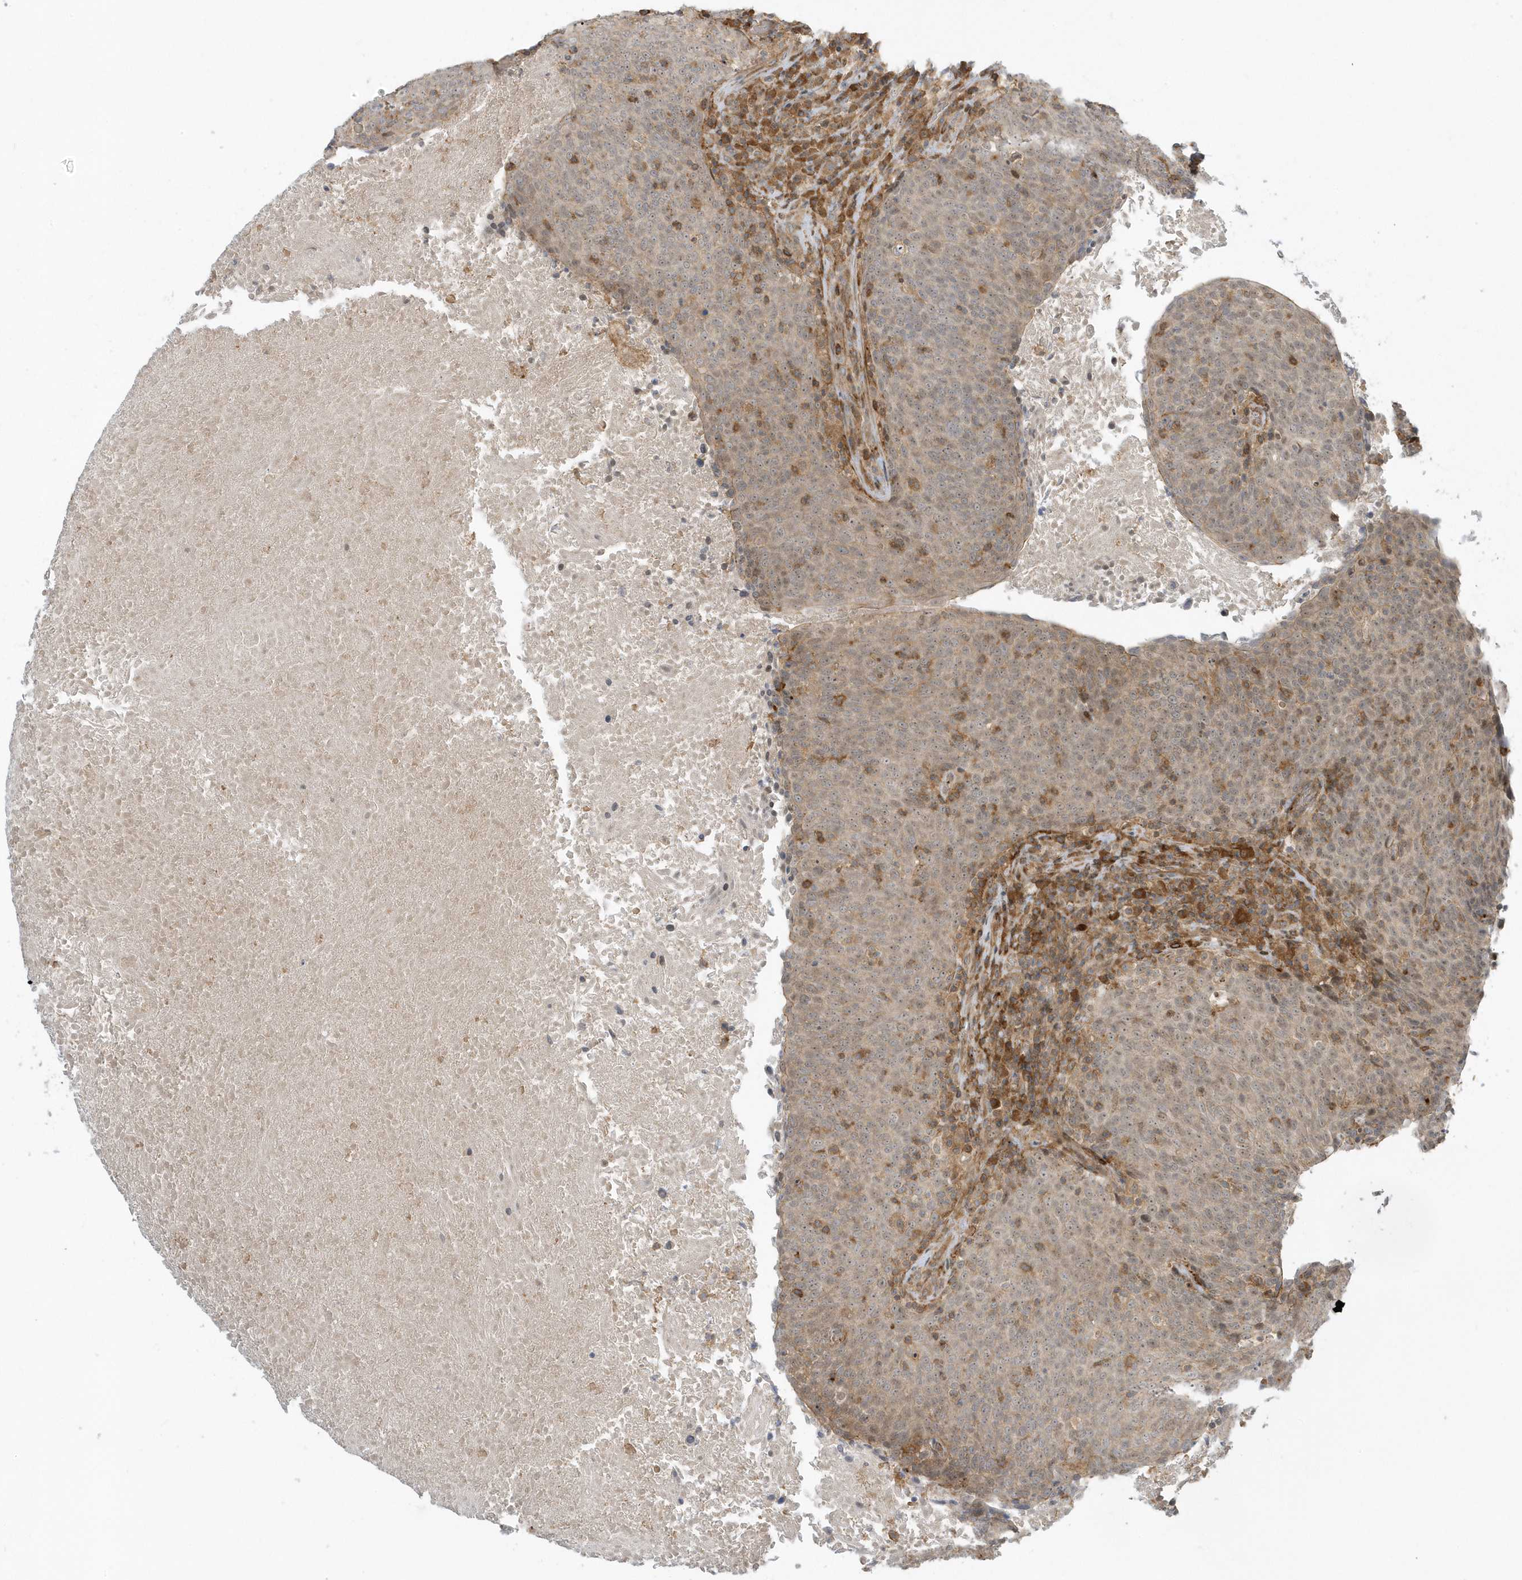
{"staining": {"intensity": "moderate", "quantity": "<25%", "location": "cytoplasmic/membranous"}, "tissue": "head and neck cancer", "cell_type": "Tumor cells", "image_type": "cancer", "snomed": [{"axis": "morphology", "description": "Squamous cell carcinoma, NOS"}, {"axis": "morphology", "description": "Squamous cell carcinoma, metastatic, NOS"}, {"axis": "topography", "description": "Lymph node"}, {"axis": "topography", "description": "Head-Neck"}], "caption": "Head and neck cancer (metastatic squamous cell carcinoma) was stained to show a protein in brown. There is low levels of moderate cytoplasmic/membranous positivity in about <25% of tumor cells.", "gene": "ZBTB8A", "patient": {"sex": "male", "age": 62}}